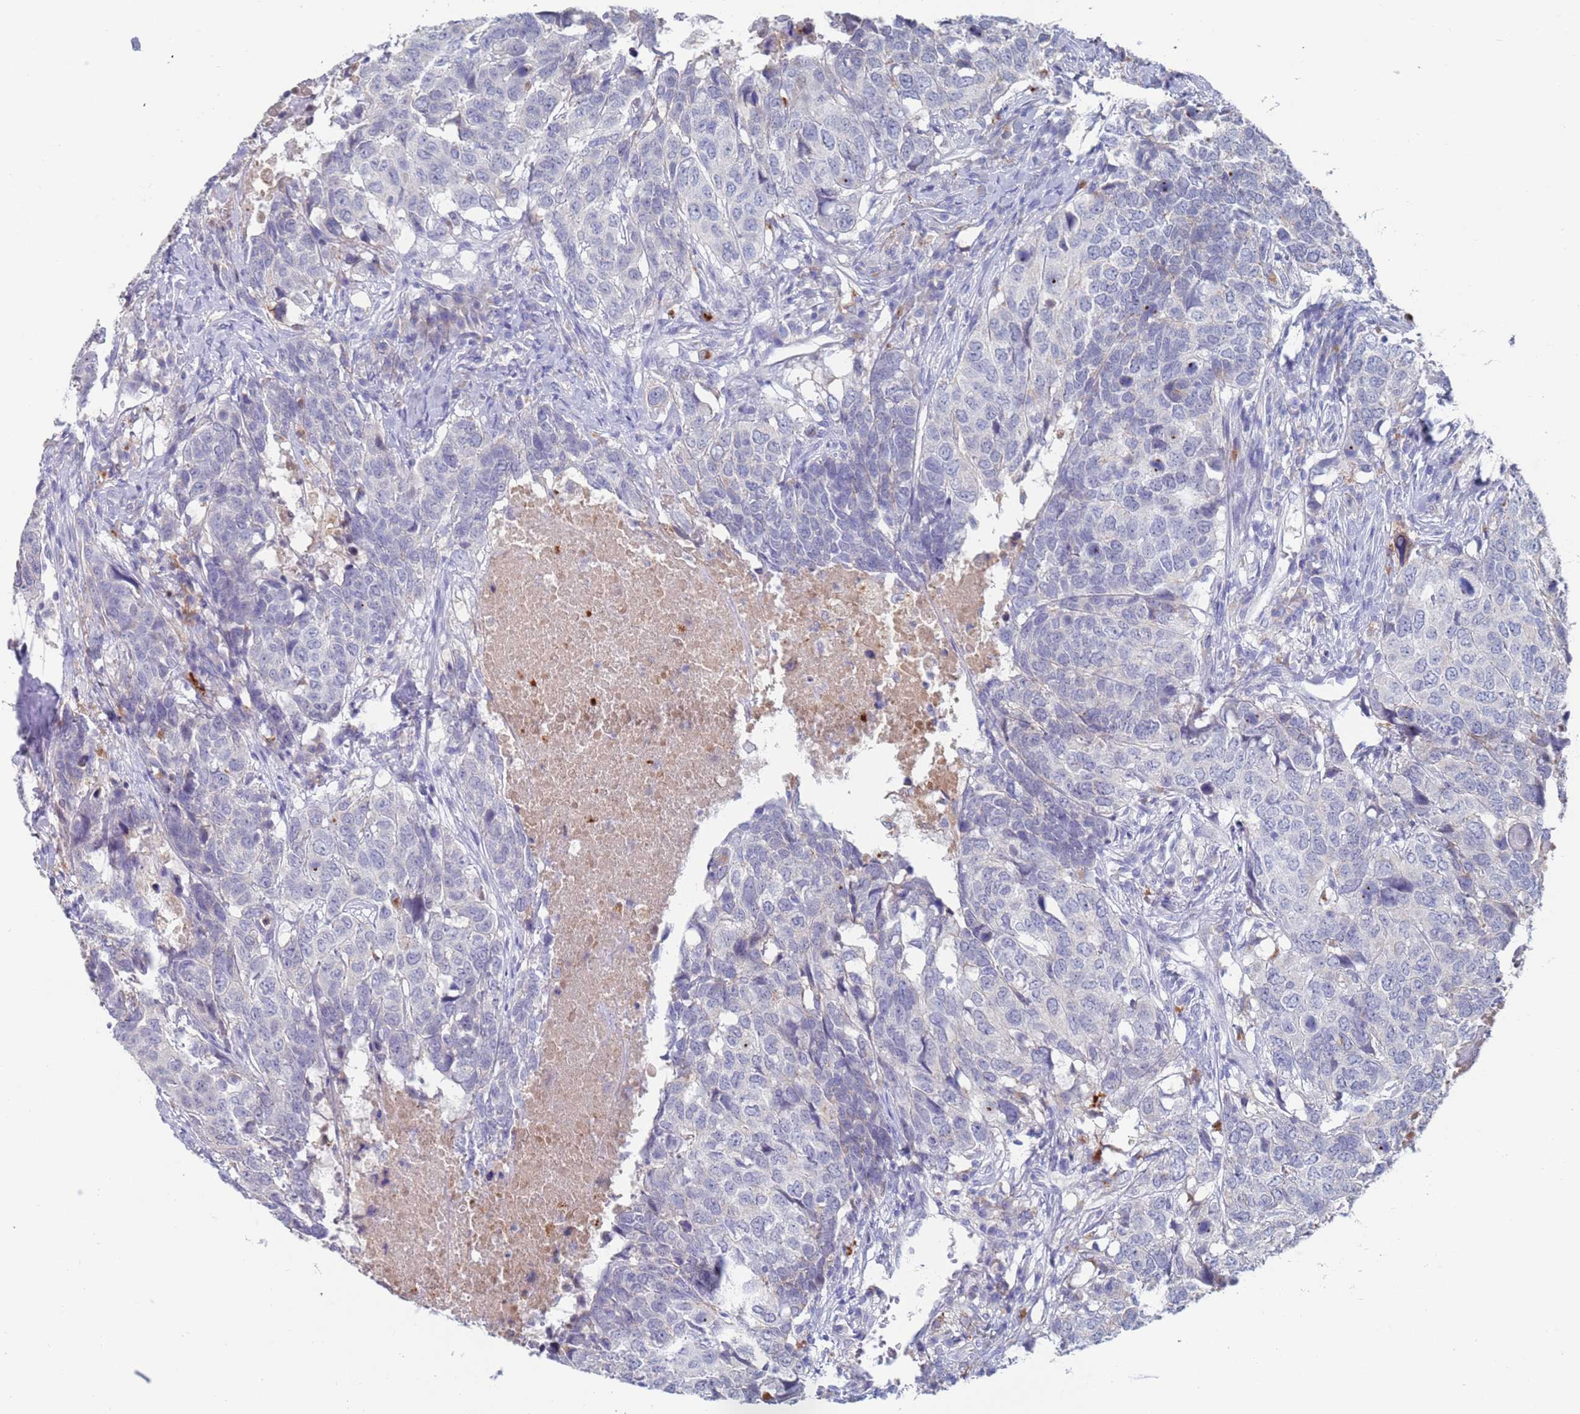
{"staining": {"intensity": "negative", "quantity": "none", "location": "none"}, "tissue": "head and neck cancer", "cell_type": "Tumor cells", "image_type": "cancer", "snomed": [{"axis": "morphology", "description": "Squamous cell carcinoma, NOS"}, {"axis": "topography", "description": "Head-Neck"}], "caption": "Immunohistochemistry histopathology image of neoplastic tissue: human head and neck cancer (squamous cell carcinoma) stained with DAB (3,3'-diaminobenzidine) displays no significant protein staining in tumor cells.", "gene": "FUCA1", "patient": {"sex": "male", "age": 66}}